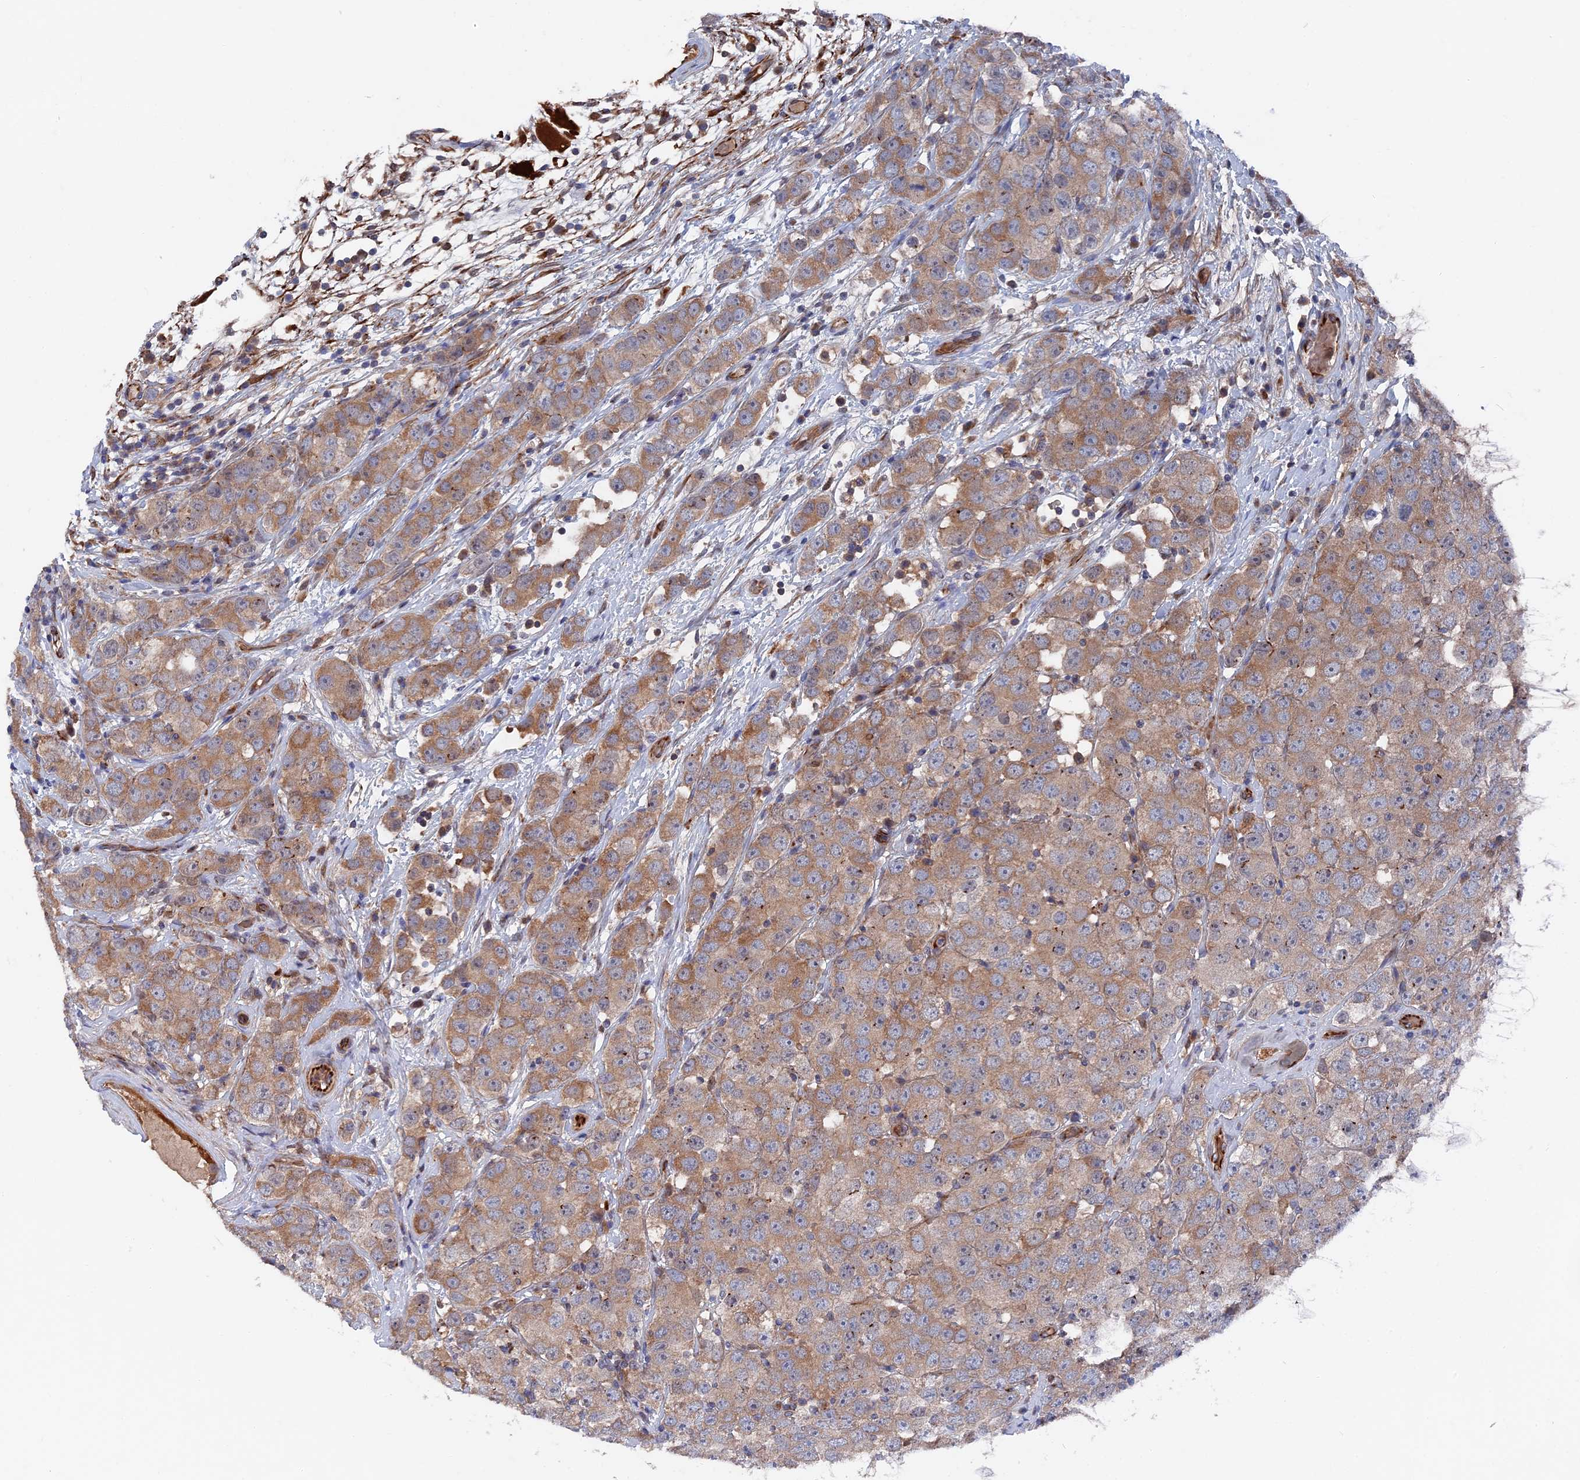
{"staining": {"intensity": "moderate", "quantity": ">75%", "location": "cytoplasmic/membranous"}, "tissue": "testis cancer", "cell_type": "Tumor cells", "image_type": "cancer", "snomed": [{"axis": "morphology", "description": "Seminoma, NOS"}, {"axis": "topography", "description": "Testis"}], "caption": "This micrograph shows IHC staining of seminoma (testis), with medium moderate cytoplasmic/membranous staining in about >75% of tumor cells.", "gene": "SMG9", "patient": {"sex": "male", "age": 28}}